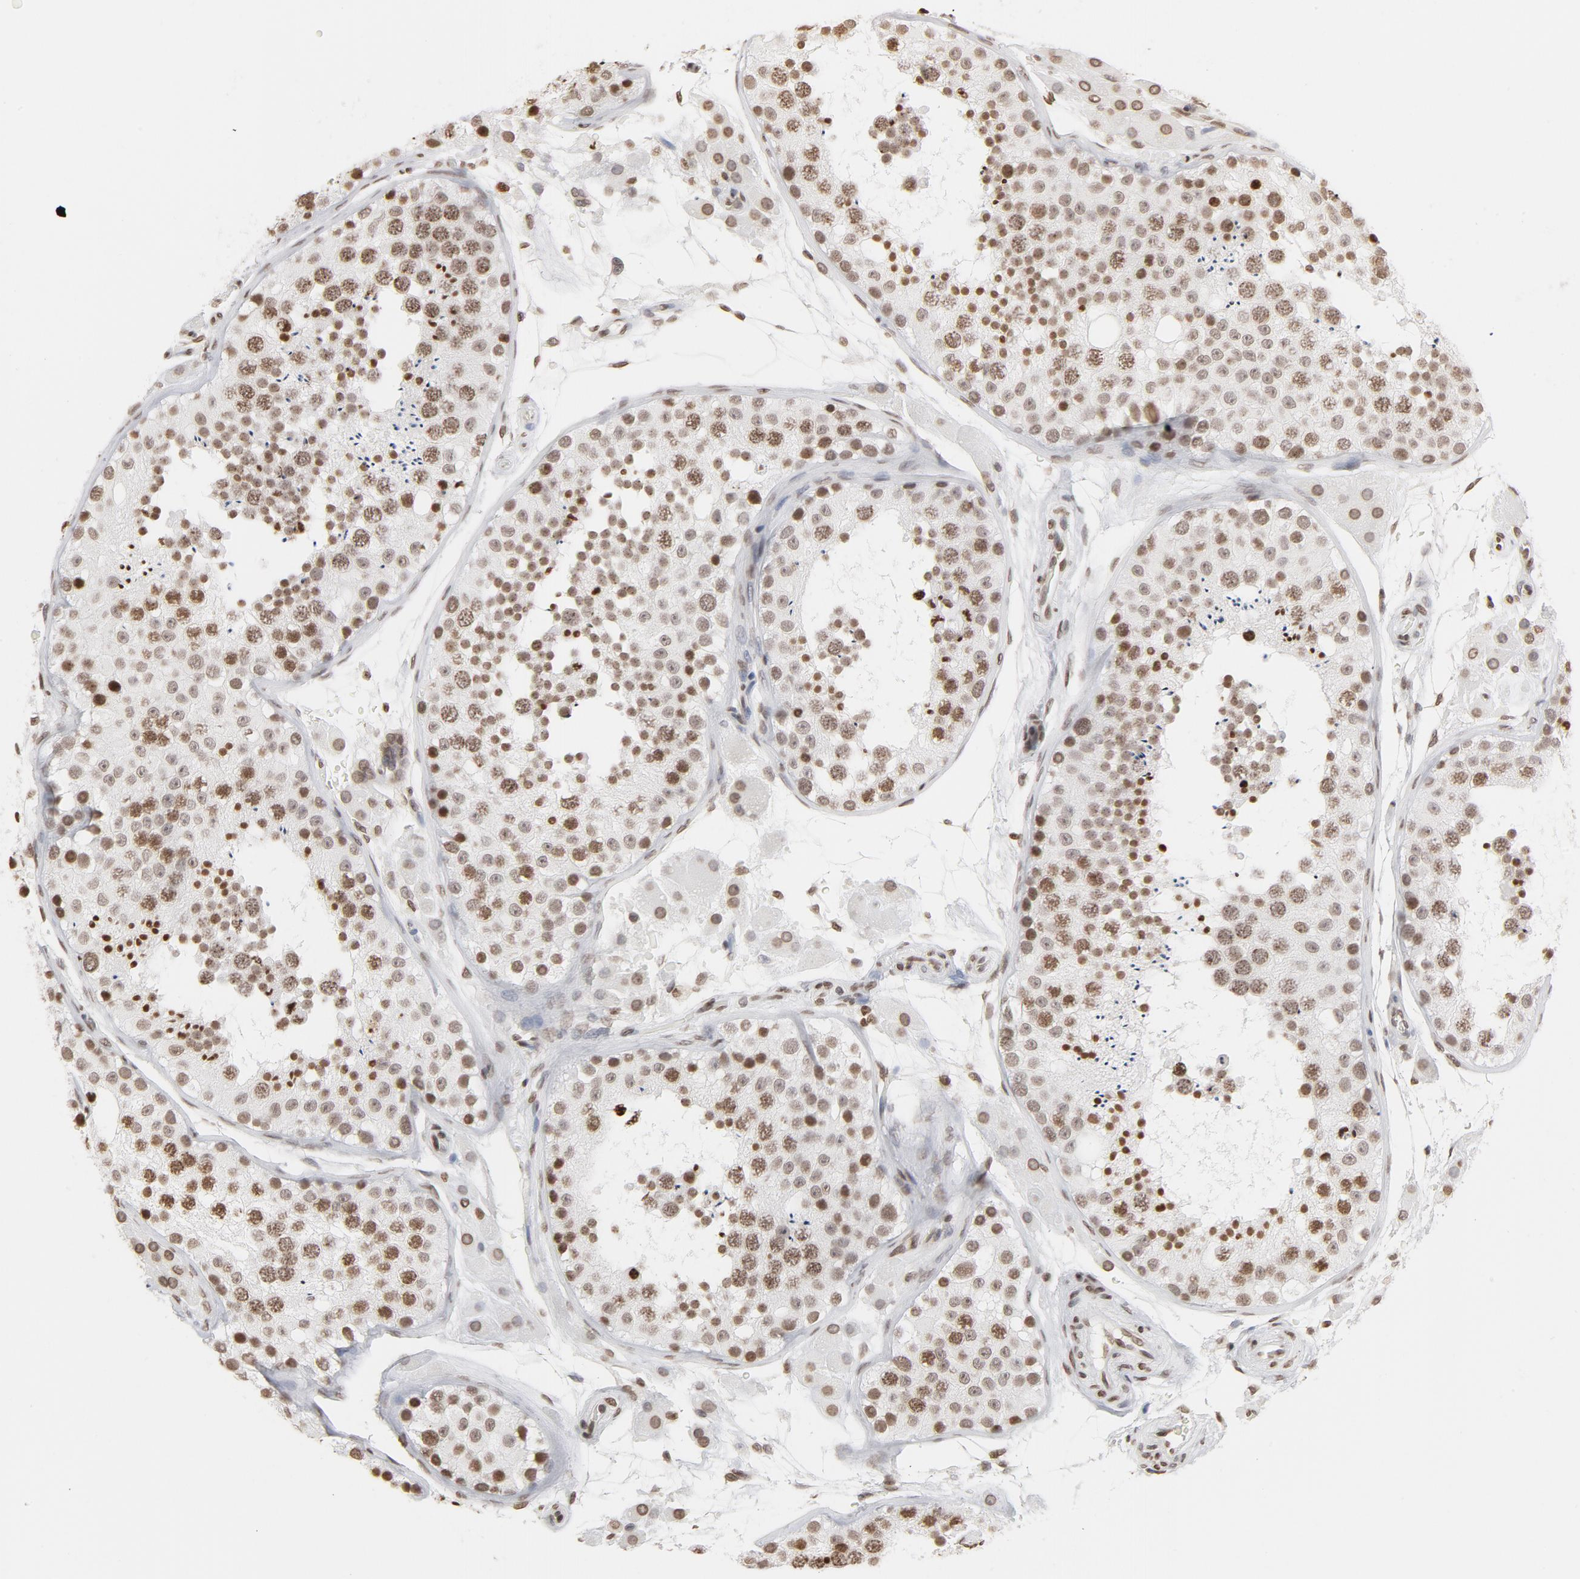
{"staining": {"intensity": "moderate", "quantity": ">75%", "location": "nuclear"}, "tissue": "testis", "cell_type": "Cells in seminiferous ducts", "image_type": "normal", "snomed": [{"axis": "morphology", "description": "Normal tissue, NOS"}, {"axis": "topography", "description": "Testis"}], "caption": "Moderate nuclear staining is seen in approximately >75% of cells in seminiferous ducts in normal testis. Ihc stains the protein of interest in brown and the nuclei are stained blue.", "gene": "H2AC12", "patient": {"sex": "male", "age": 26}}